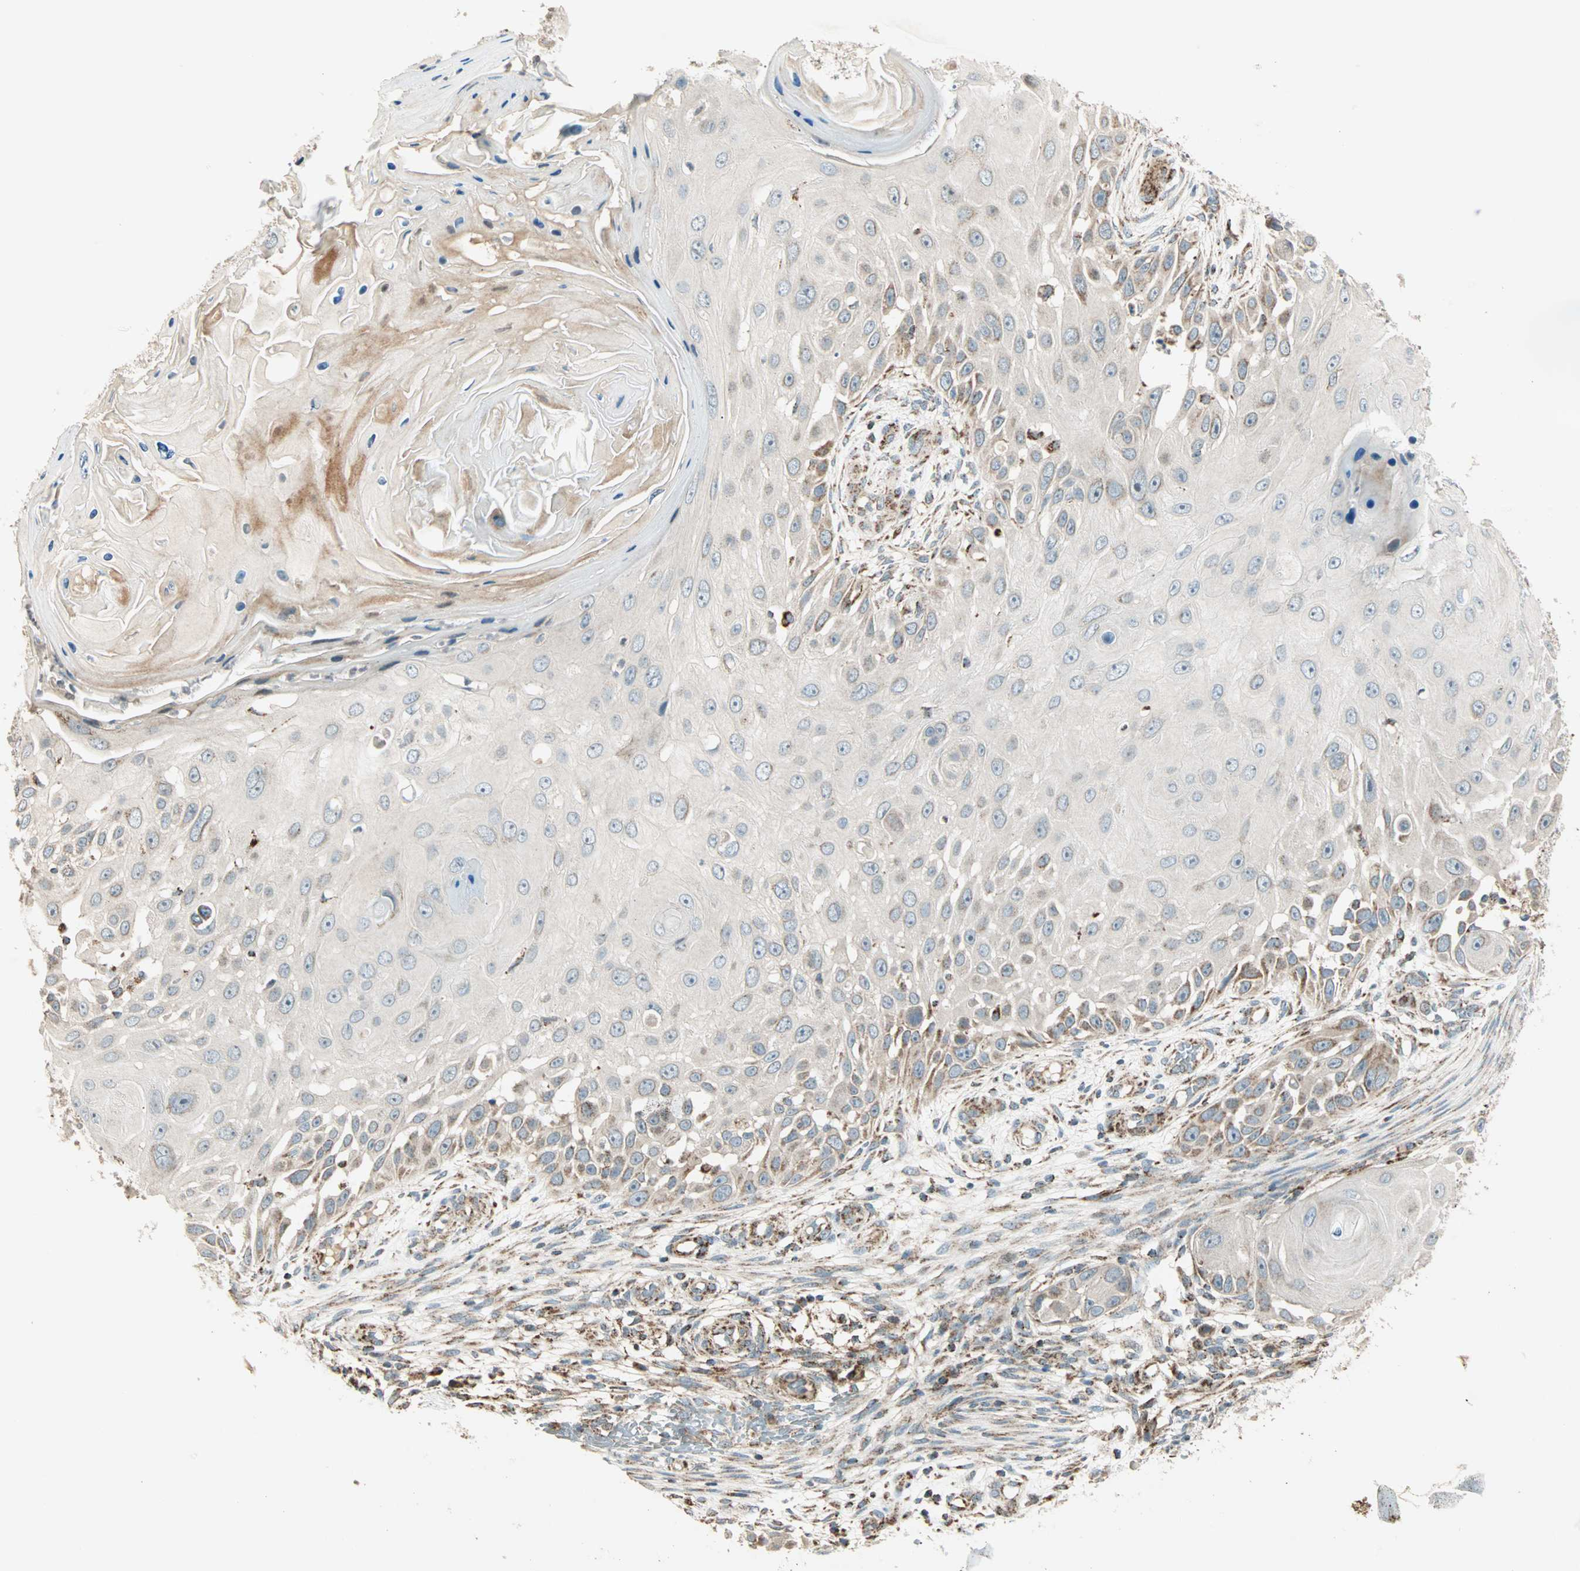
{"staining": {"intensity": "weak", "quantity": "<25%", "location": "cytoplasmic/membranous"}, "tissue": "skin cancer", "cell_type": "Tumor cells", "image_type": "cancer", "snomed": [{"axis": "morphology", "description": "Squamous cell carcinoma, NOS"}, {"axis": "topography", "description": "Skin"}], "caption": "Micrograph shows no significant protein staining in tumor cells of skin cancer.", "gene": "SPRY4", "patient": {"sex": "female", "age": 44}}